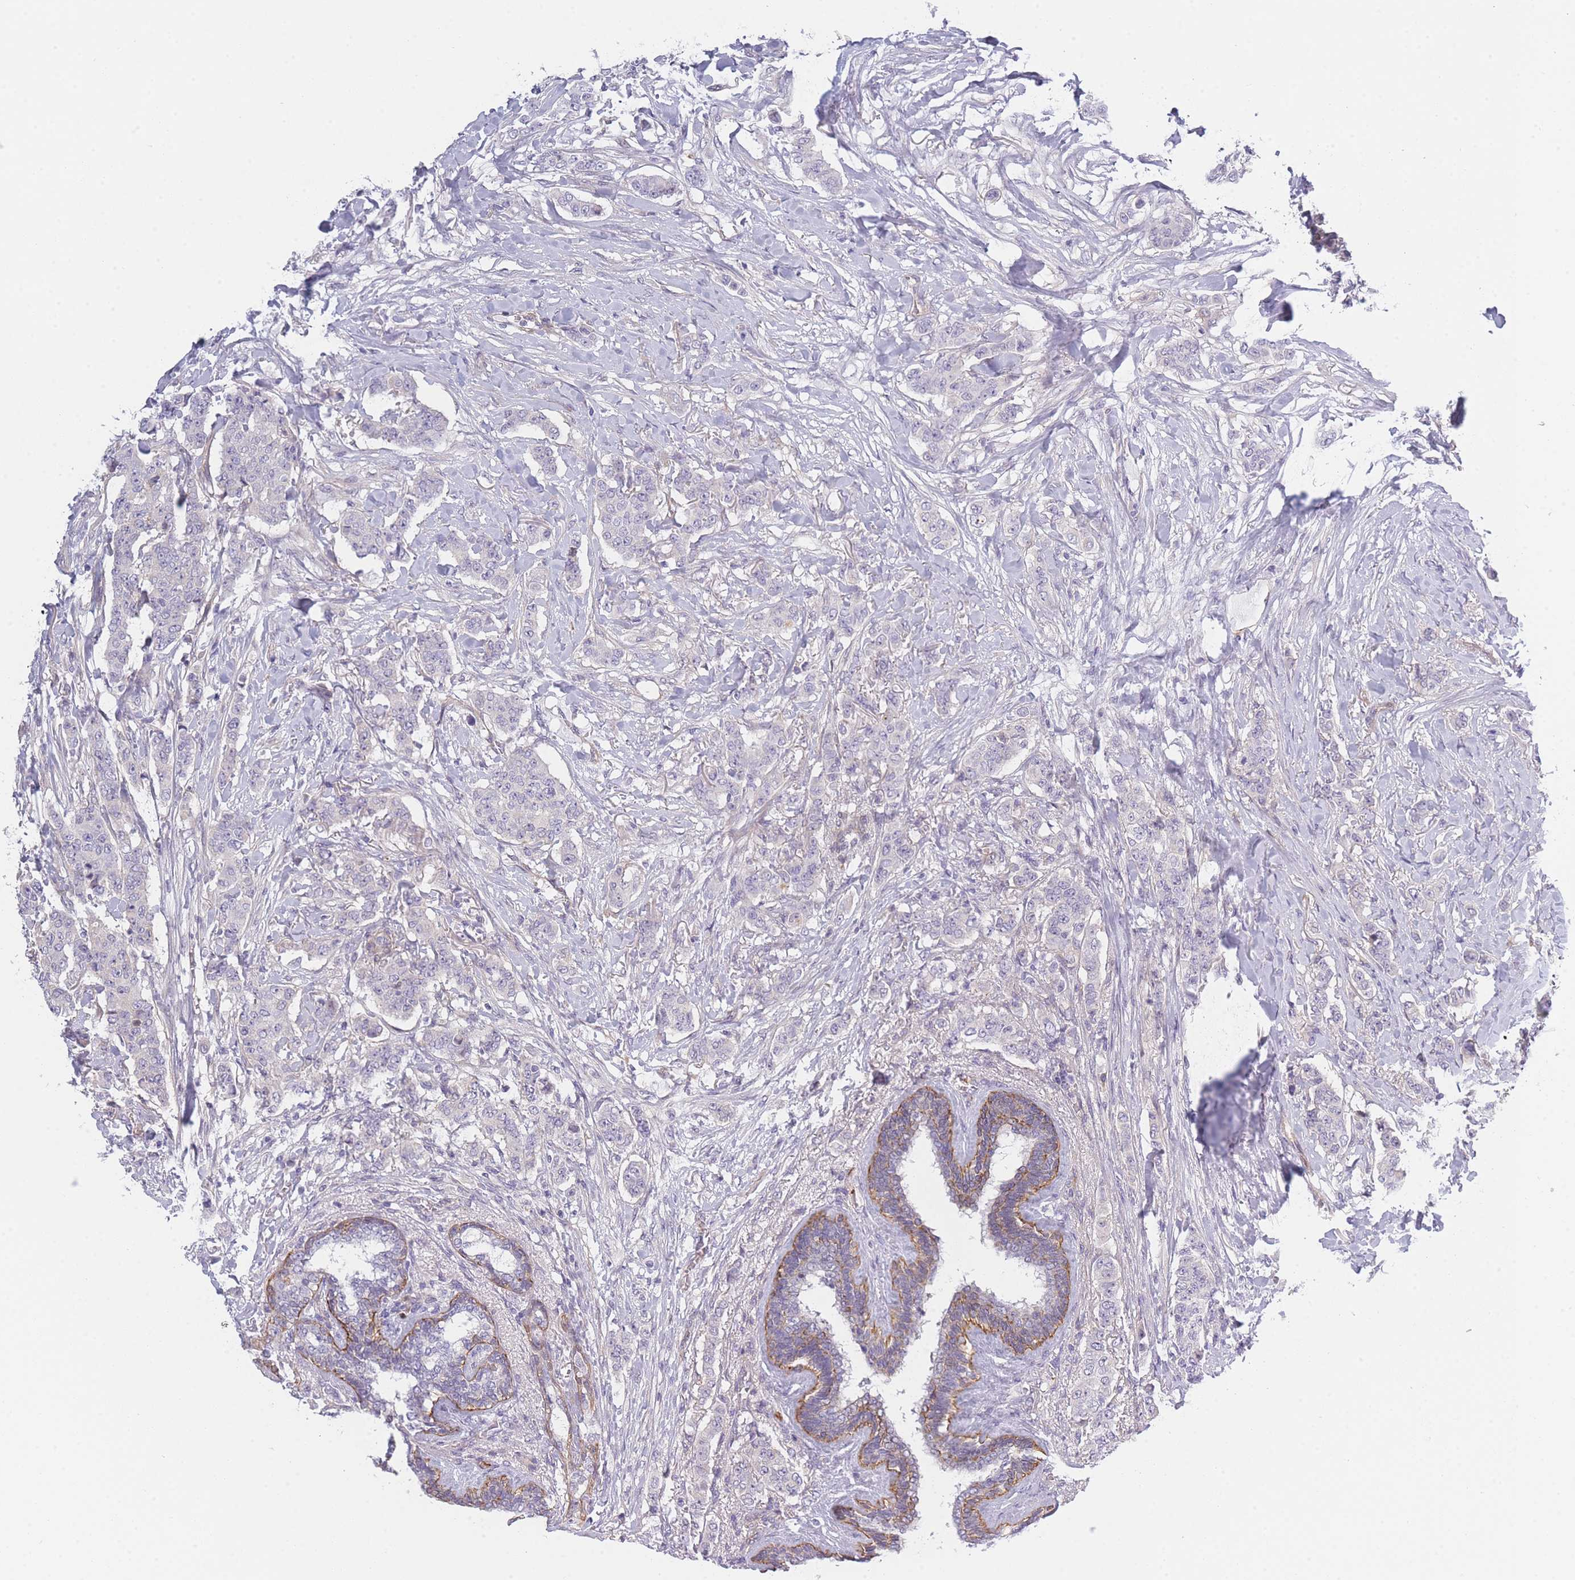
{"staining": {"intensity": "negative", "quantity": "none", "location": "none"}, "tissue": "breast cancer", "cell_type": "Tumor cells", "image_type": "cancer", "snomed": [{"axis": "morphology", "description": "Duct carcinoma"}, {"axis": "topography", "description": "Breast"}], "caption": "Photomicrograph shows no protein expression in tumor cells of breast intraductal carcinoma tissue.", "gene": "SLC7A6", "patient": {"sex": "female", "age": 40}}